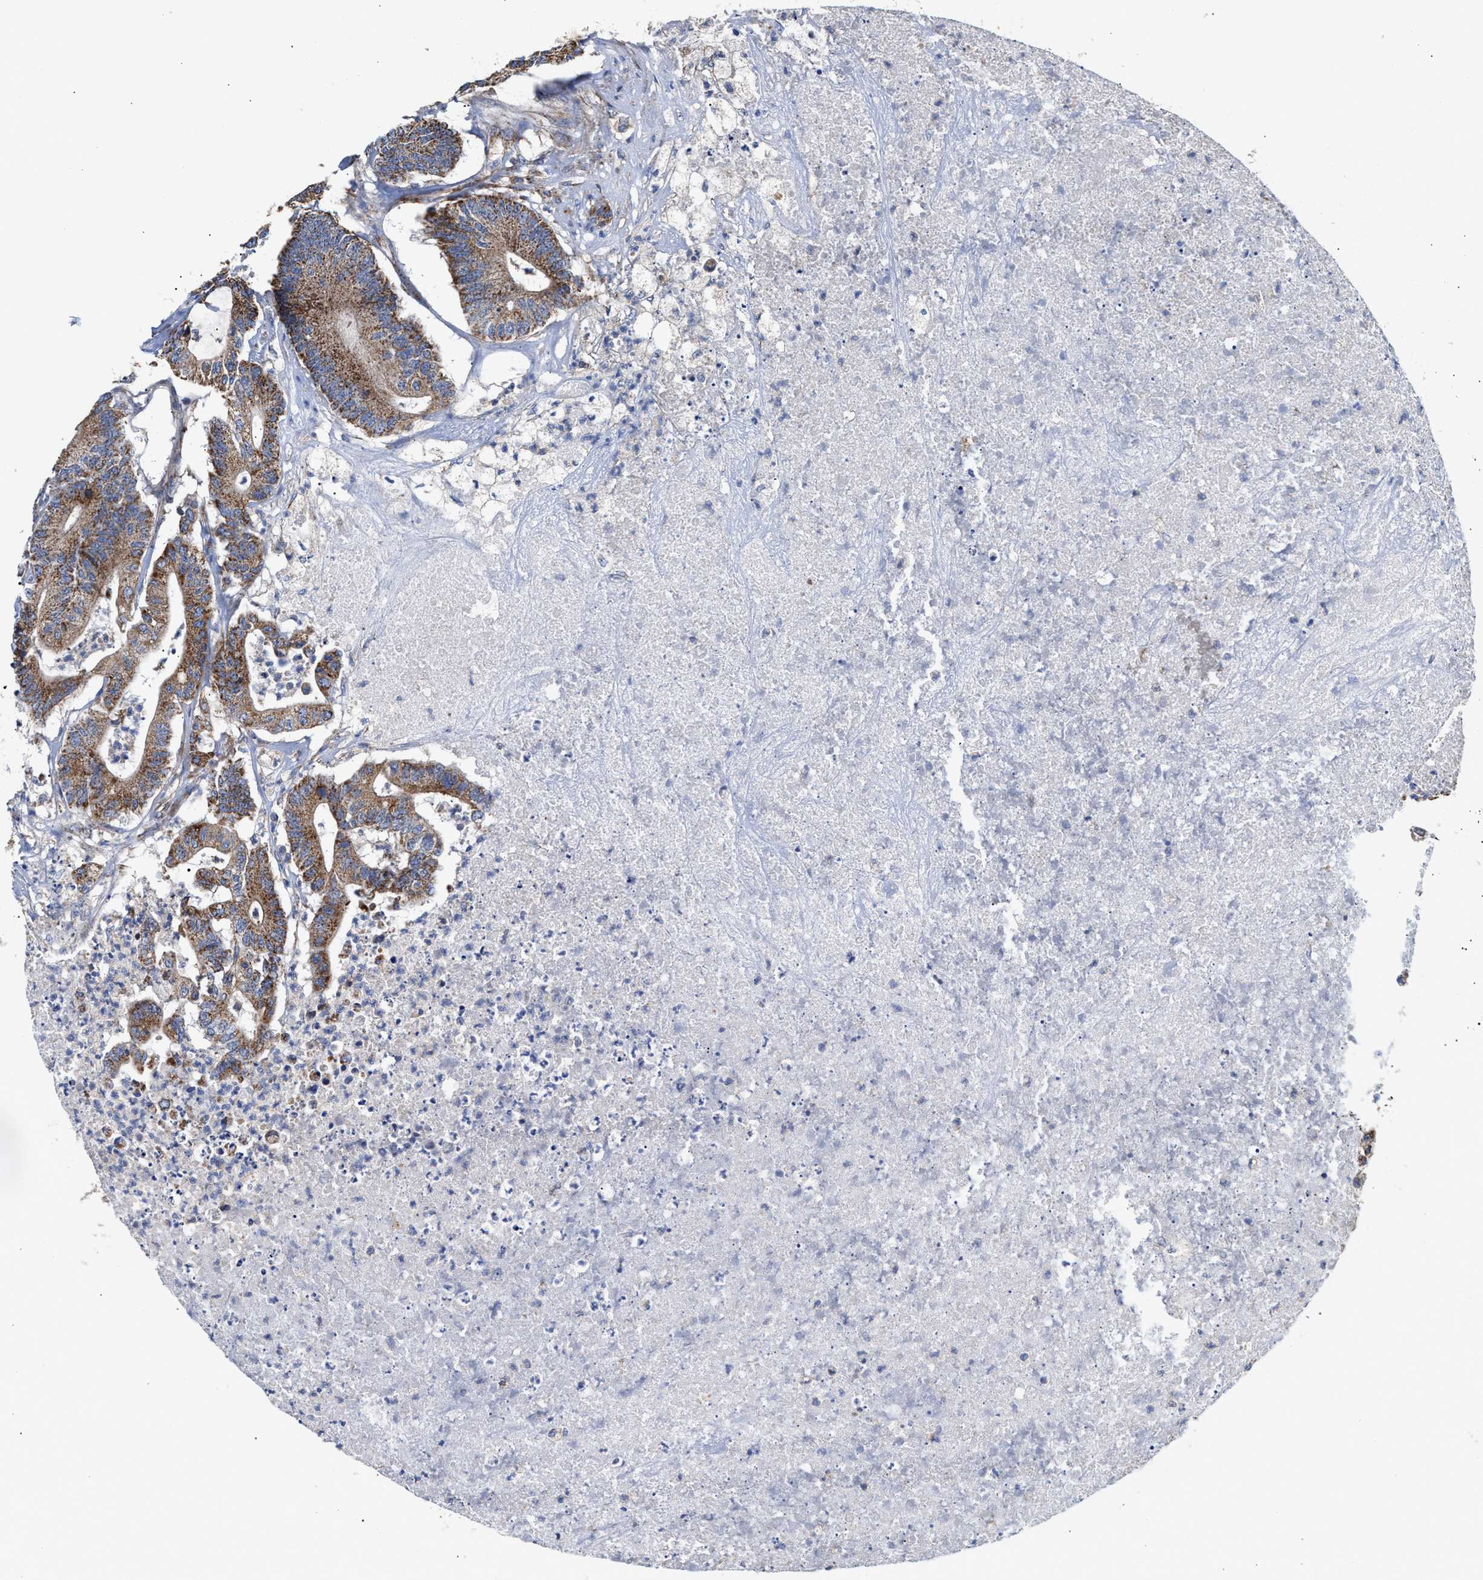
{"staining": {"intensity": "moderate", "quantity": ">75%", "location": "cytoplasmic/membranous"}, "tissue": "colorectal cancer", "cell_type": "Tumor cells", "image_type": "cancer", "snomed": [{"axis": "morphology", "description": "Adenocarcinoma, NOS"}, {"axis": "topography", "description": "Colon"}], "caption": "This micrograph exhibits IHC staining of colorectal cancer (adenocarcinoma), with medium moderate cytoplasmic/membranous positivity in about >75% of tumor cells.", "gene": "MECR", "patient": {"sex": "female", "age": 84}}